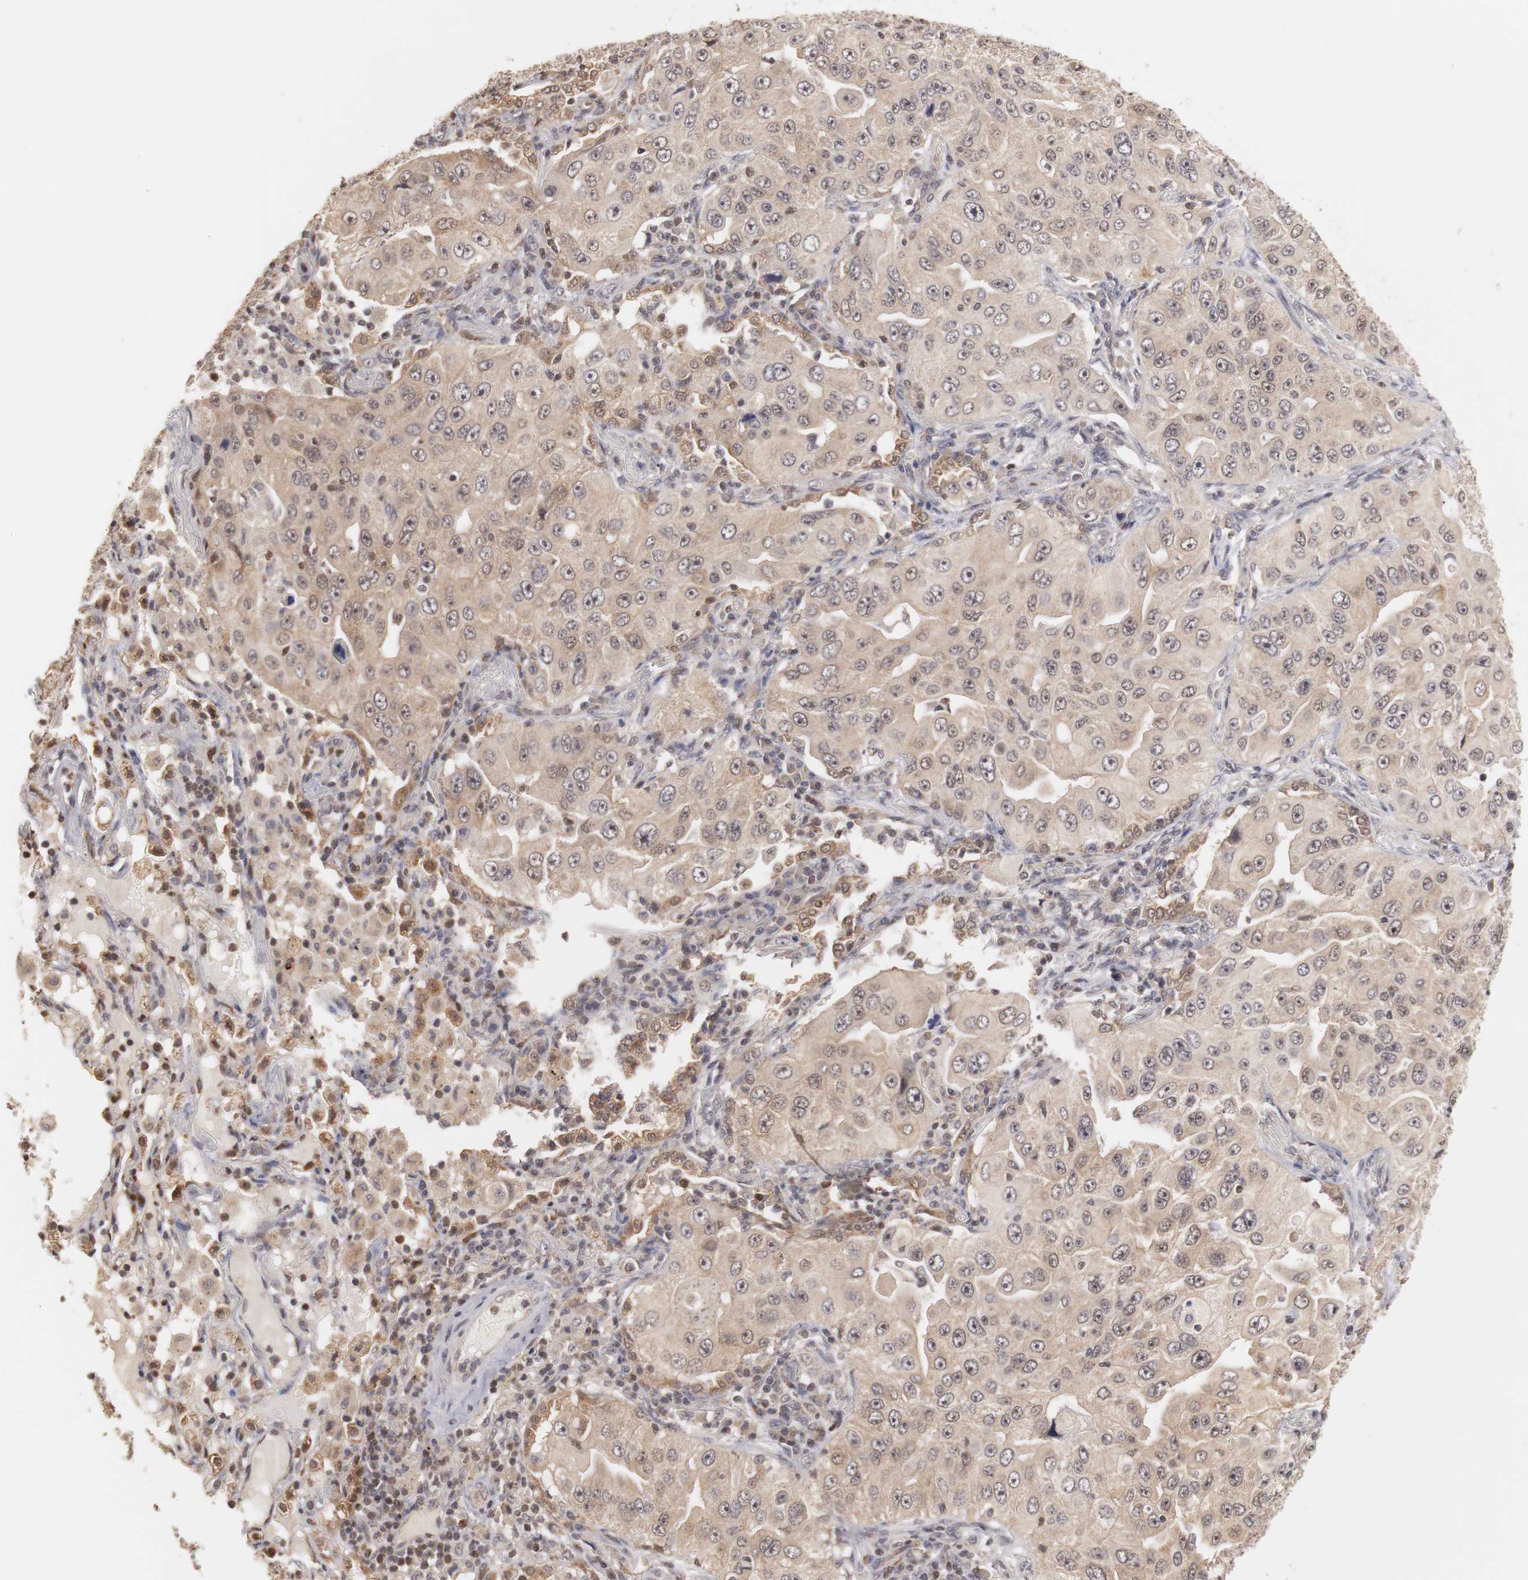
{"staining": {"intensity": "weak", "quantity": ">75%", "location": "cytoplasmic/membranous,nuclear"}, "tissue": "lung cancer", "cell_type": "Tumor cells", "image_type": "cancer", "snomed": [{"axis": "morphology", "description": "Adenocarcinoma, NOS"}, {"axis": "topography", "description": "Lung"}], "caption": "A photomicrograph of lung cancer stained for a protein reveals weak cytoplasmic/membranous and nuclear brown staining in tumor cells.", "gene": "PLEKHA1", "patient": {"sex": "male", "age": 84}}